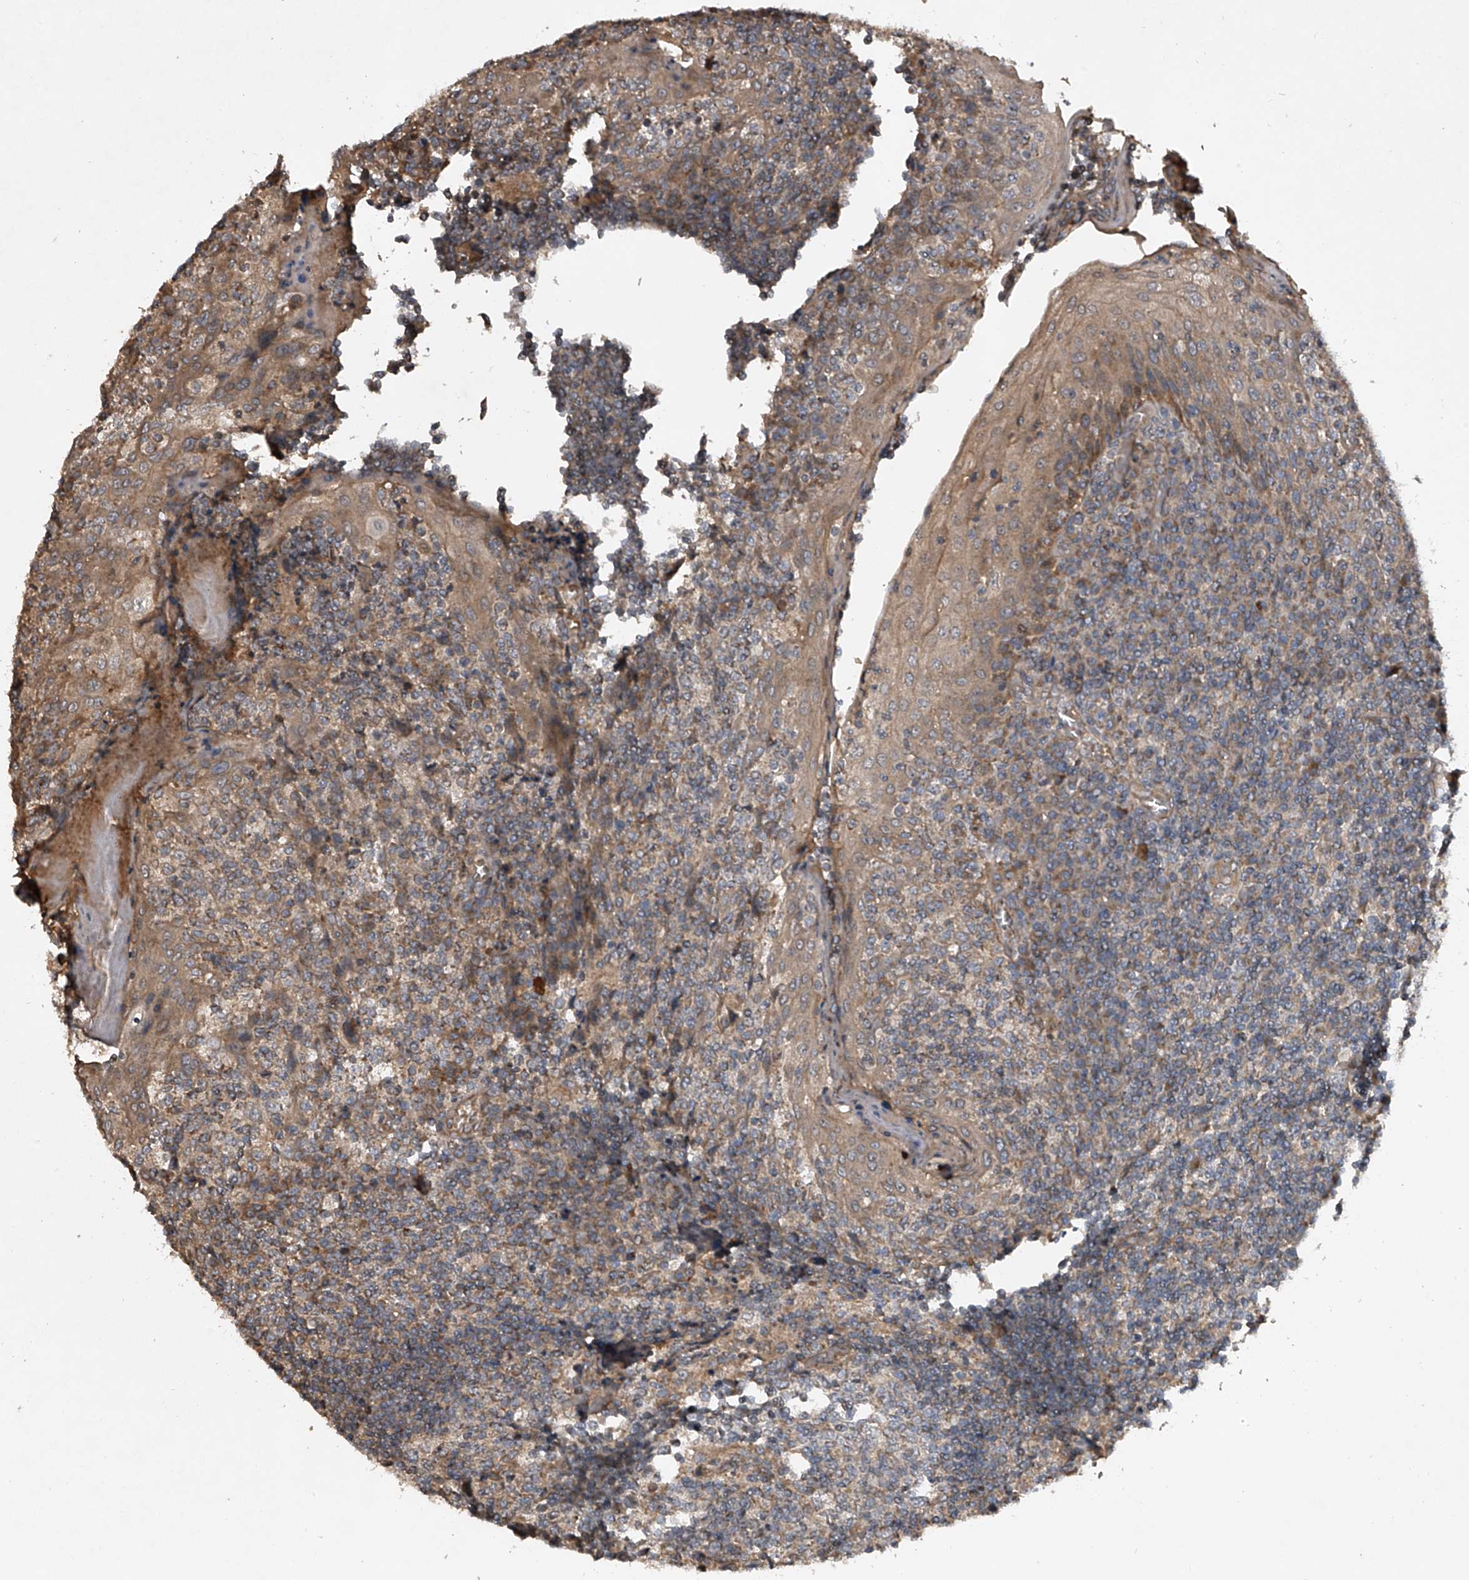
{"staining": {"intensity": "moderate", "quantity": "<25%", "location": "cytoplasmic/membranous"}, "tissue": "tonsil", "cell_type": "Germinal center cells", "image_type": "normal", "snomed": [{"axis": "morphology", "description": "Normal tissue, NOS"}, {"axis": "topography", "description": "Tonsil"}], "caption": "Brown immunohistochemical staining in unremarkable tonsil reveals moderate cytoplasmic/membranous expression in about <25% of germinal center cells. Immunohistochemistry (ihc) stains the protein of interest in brown and the nuclei are stained blue.", "gene": "NFS1", "patient": {"sex": "female", "age": 19}}